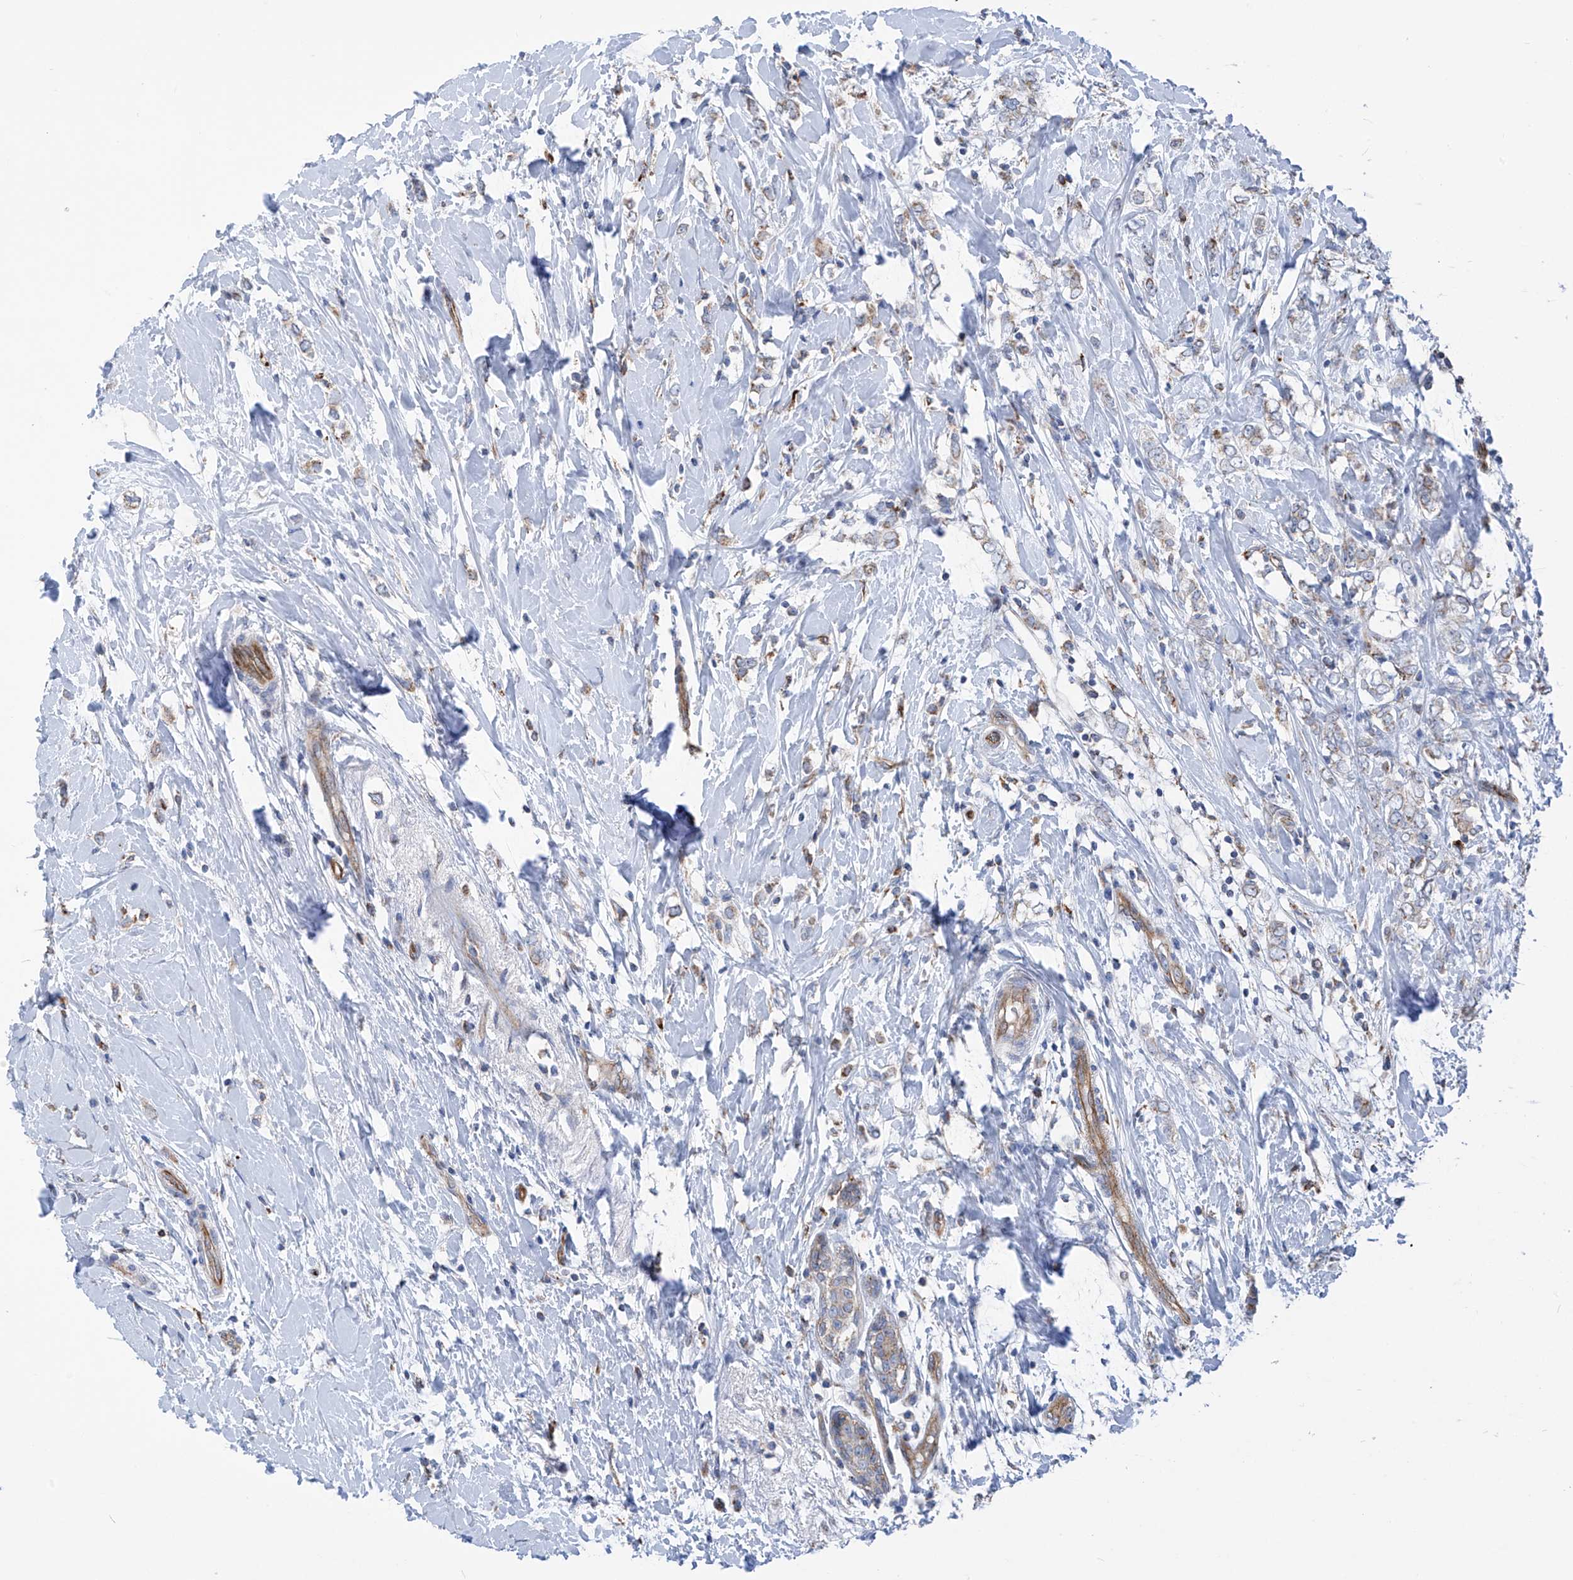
{"staining": {"intensity": "negative", "quantity": "none", "location": "none"}, "tissue": "breast cancer", "cell_type": "Tumor cells", "image_type": "cancer", "snomed": [{"axis": "morphology", "description": "Normal tissue, NOS"}, {"axis": "morphology", "description": "Lobular carcinoma"}, {"axis": "topography", "description": "Breast"}], "caption": "This photomicrograph is of breast cancer (lobular carcinoma) stained with IHC to label a protein in brown with the nuclei are counter-stained blue. There is no staining in tumor cells. (Brightfield microscopy of DAB immunohistochemistry (IHC) at high magnification).", "gene": "EIF5B", "patient": {"sex": "female", "age": 47}}